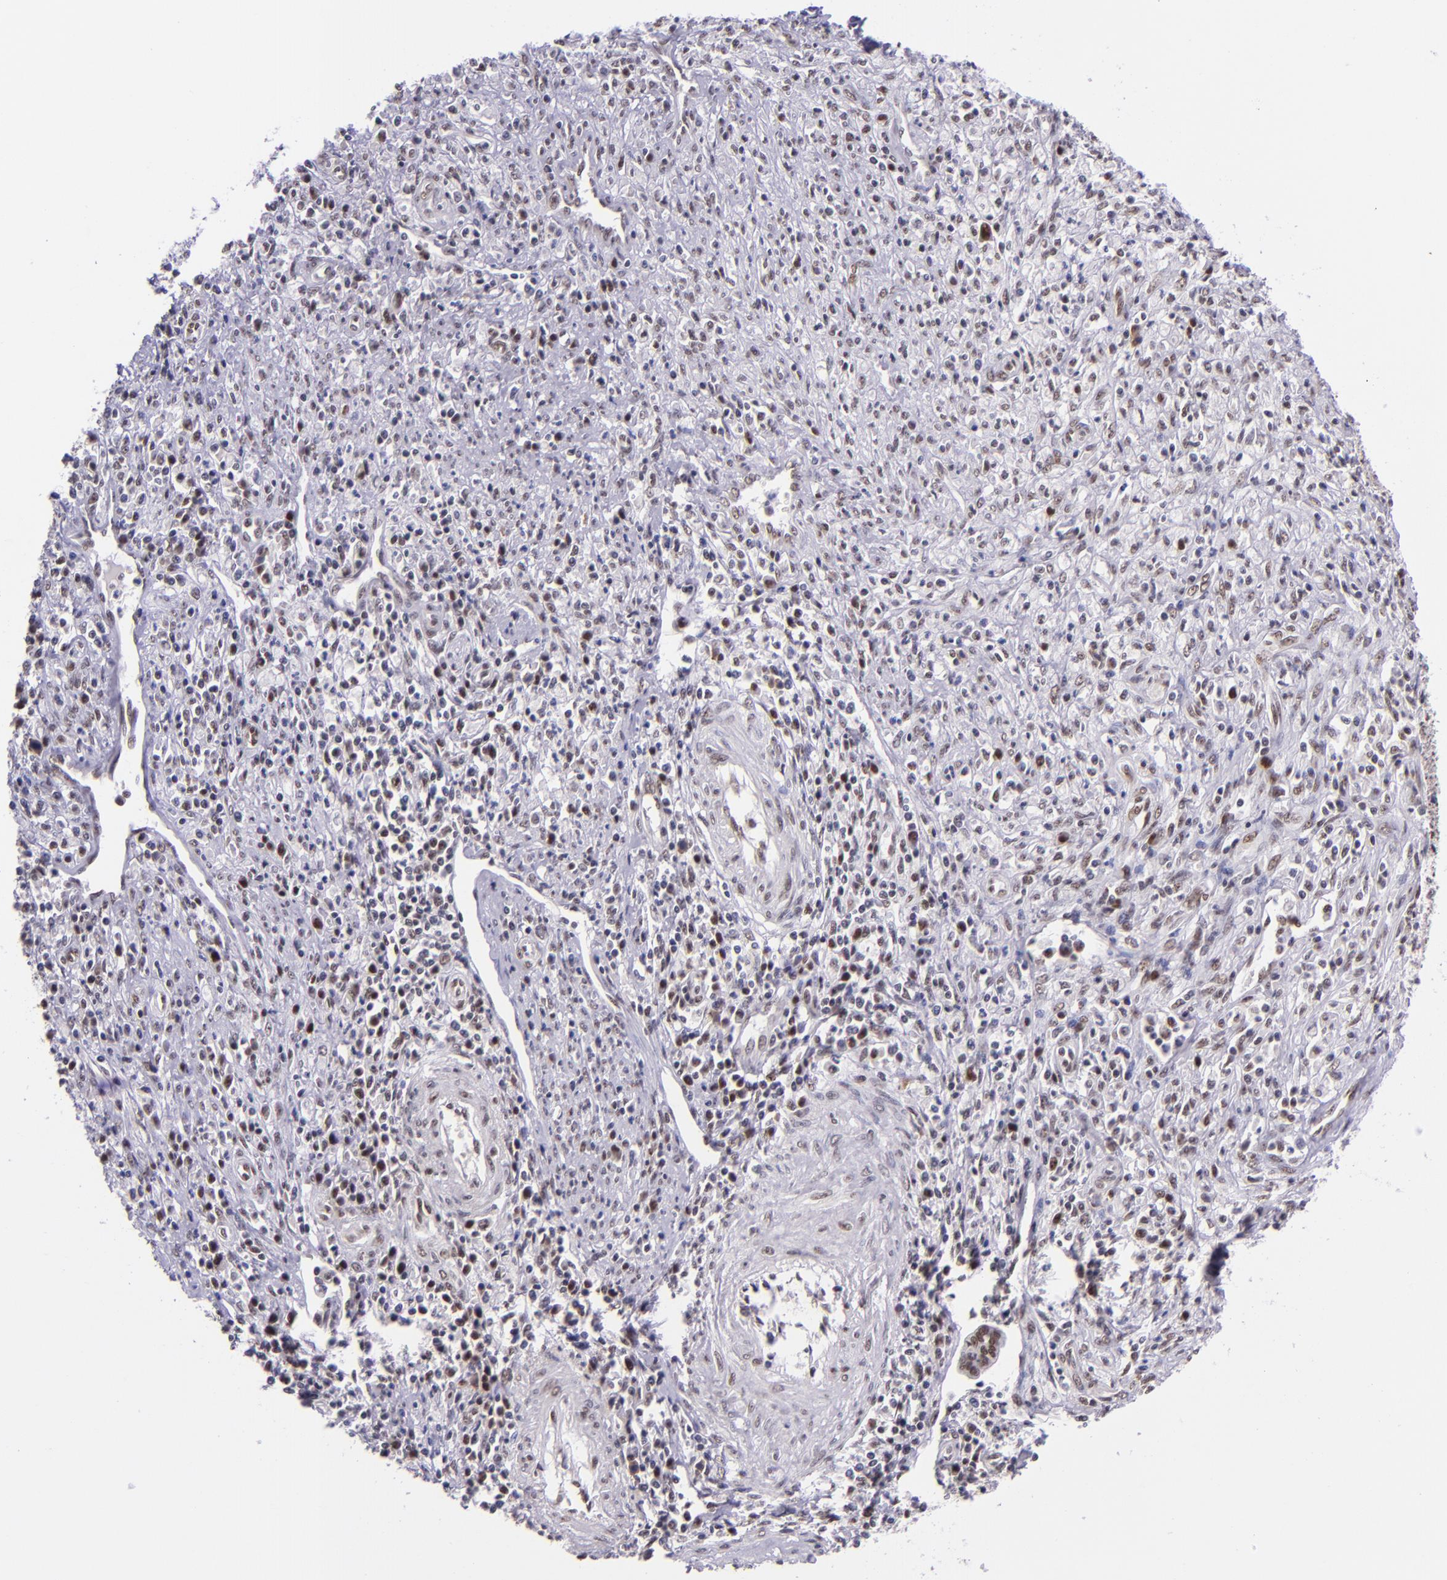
{"staining": {"intensity": "strong", "quantity": "25%-75%", "location": "nuclear"}, "tissue": "cervical cancer", "cell_type": "Tumor cells", "image_type": "cancer", "snomed": [{"axis": "morphology", "description": "Adenocarcinoma, NOS"}, {"axis": "topography", "description": "Cervix"}], "caption": "Protein expression analysis of human cervical adenocarcinoma reveals strong nuclear expression in approximately 25%-75% of tumor cells.", "gene": "GPKOW", "patient": {"sex": "female", "age": 36}}